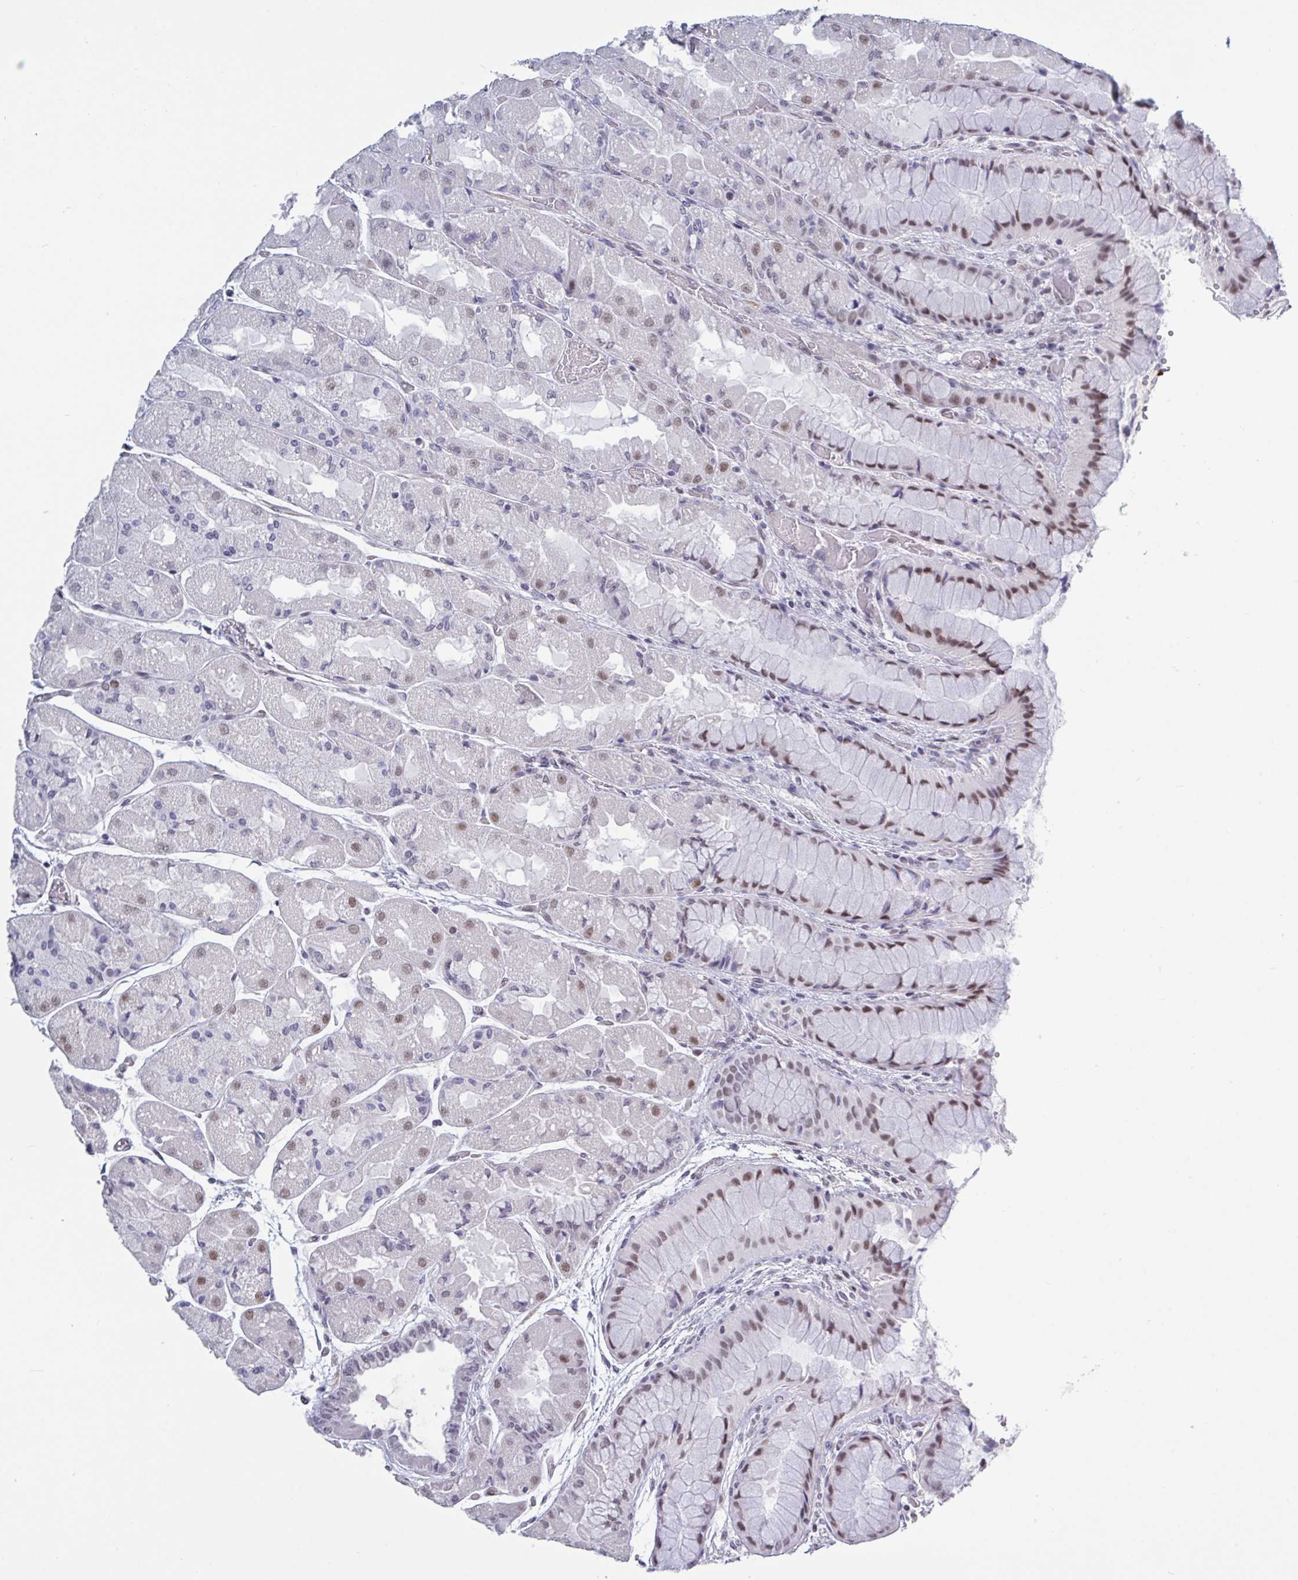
{"staining": {"intensity": "moderate", "quantity": "<25%", "location": "nuclear"}, "tissue": "stomach", "cell_type": "Glandular cells", "image_type": "normal", "snomed": [{"axis": "morphology", "description": "Normal tissue, NOS"}, {"axis": "topography", "description": "Stomach"}], "caption": "Human stomach stained with a brown dye demonstrates moderate nuclear positive staining in approximately <25% of glandular cells.", "gene": "BCL7B", "patient": {"sex": "female", "age": 61}}